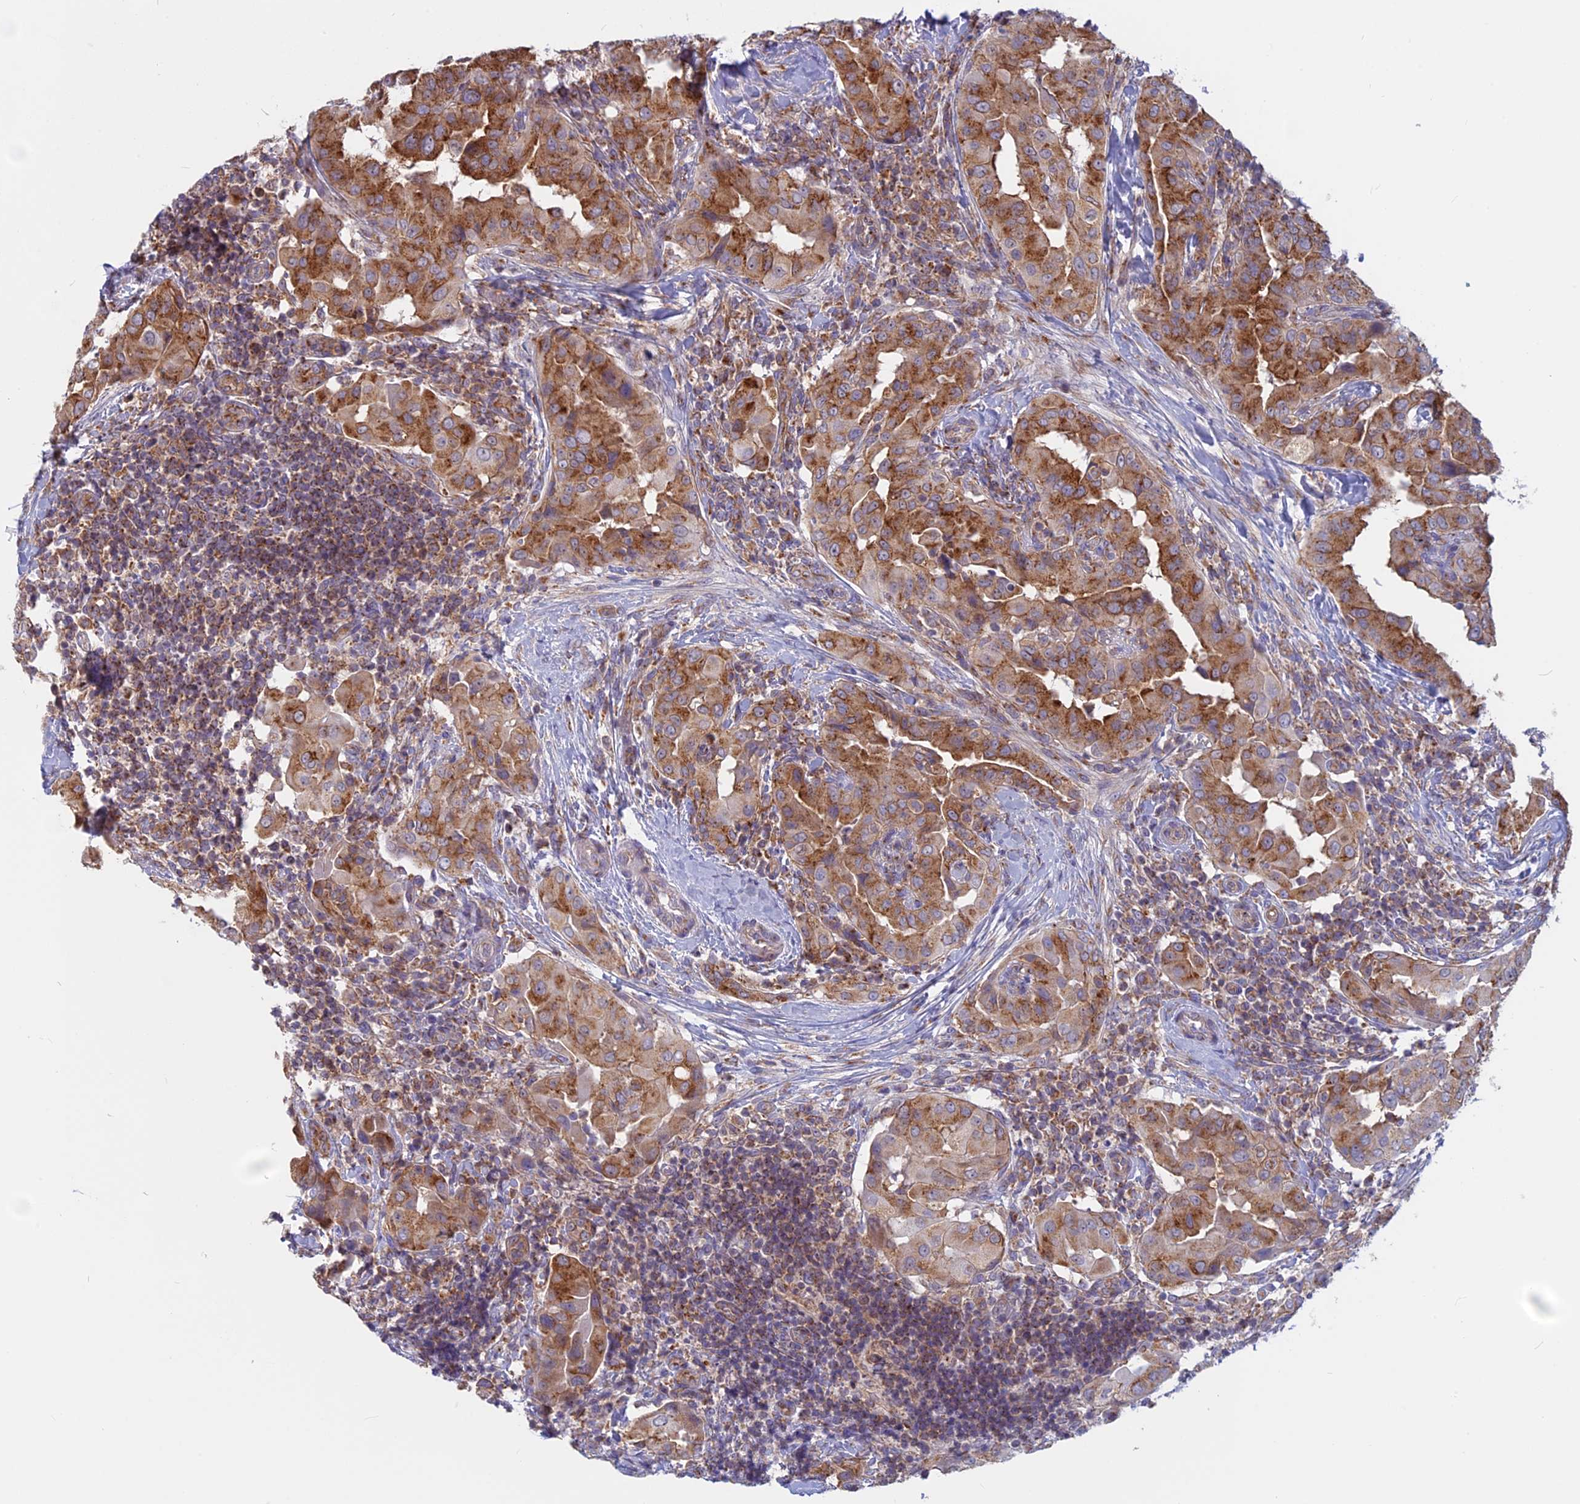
{"staining": {"intensity": "moderate", "quantity": ">75%", "location": "cytoplasmic/membranous"}, "tissue": "thyroid cancer", "cell_type": "Tumor cells", "image_type": "cancer", "snomed": [{"axis": "morphology", "description": "Papillary adenocarcinoma, NOS"}, {"axis": "topography", "description": "Thyroid gland"}], "caption": "Immunohistochemistry (IHC) staining of papillary adenocarcinoma (thyroid), which displays medium levels of moderate cytoplasmic/membranous staining in about >75% of tumor cells indicating moderate cytoplasmic/membranous protein expression. The staining was performed using DAB (3,3'-diaminobenzidine) (brown) for protein detection and nuclei were counterstained in hematoxylin (blue).", "gene": "CLINT1", "patient": {"sex": "male", "age": 33}}